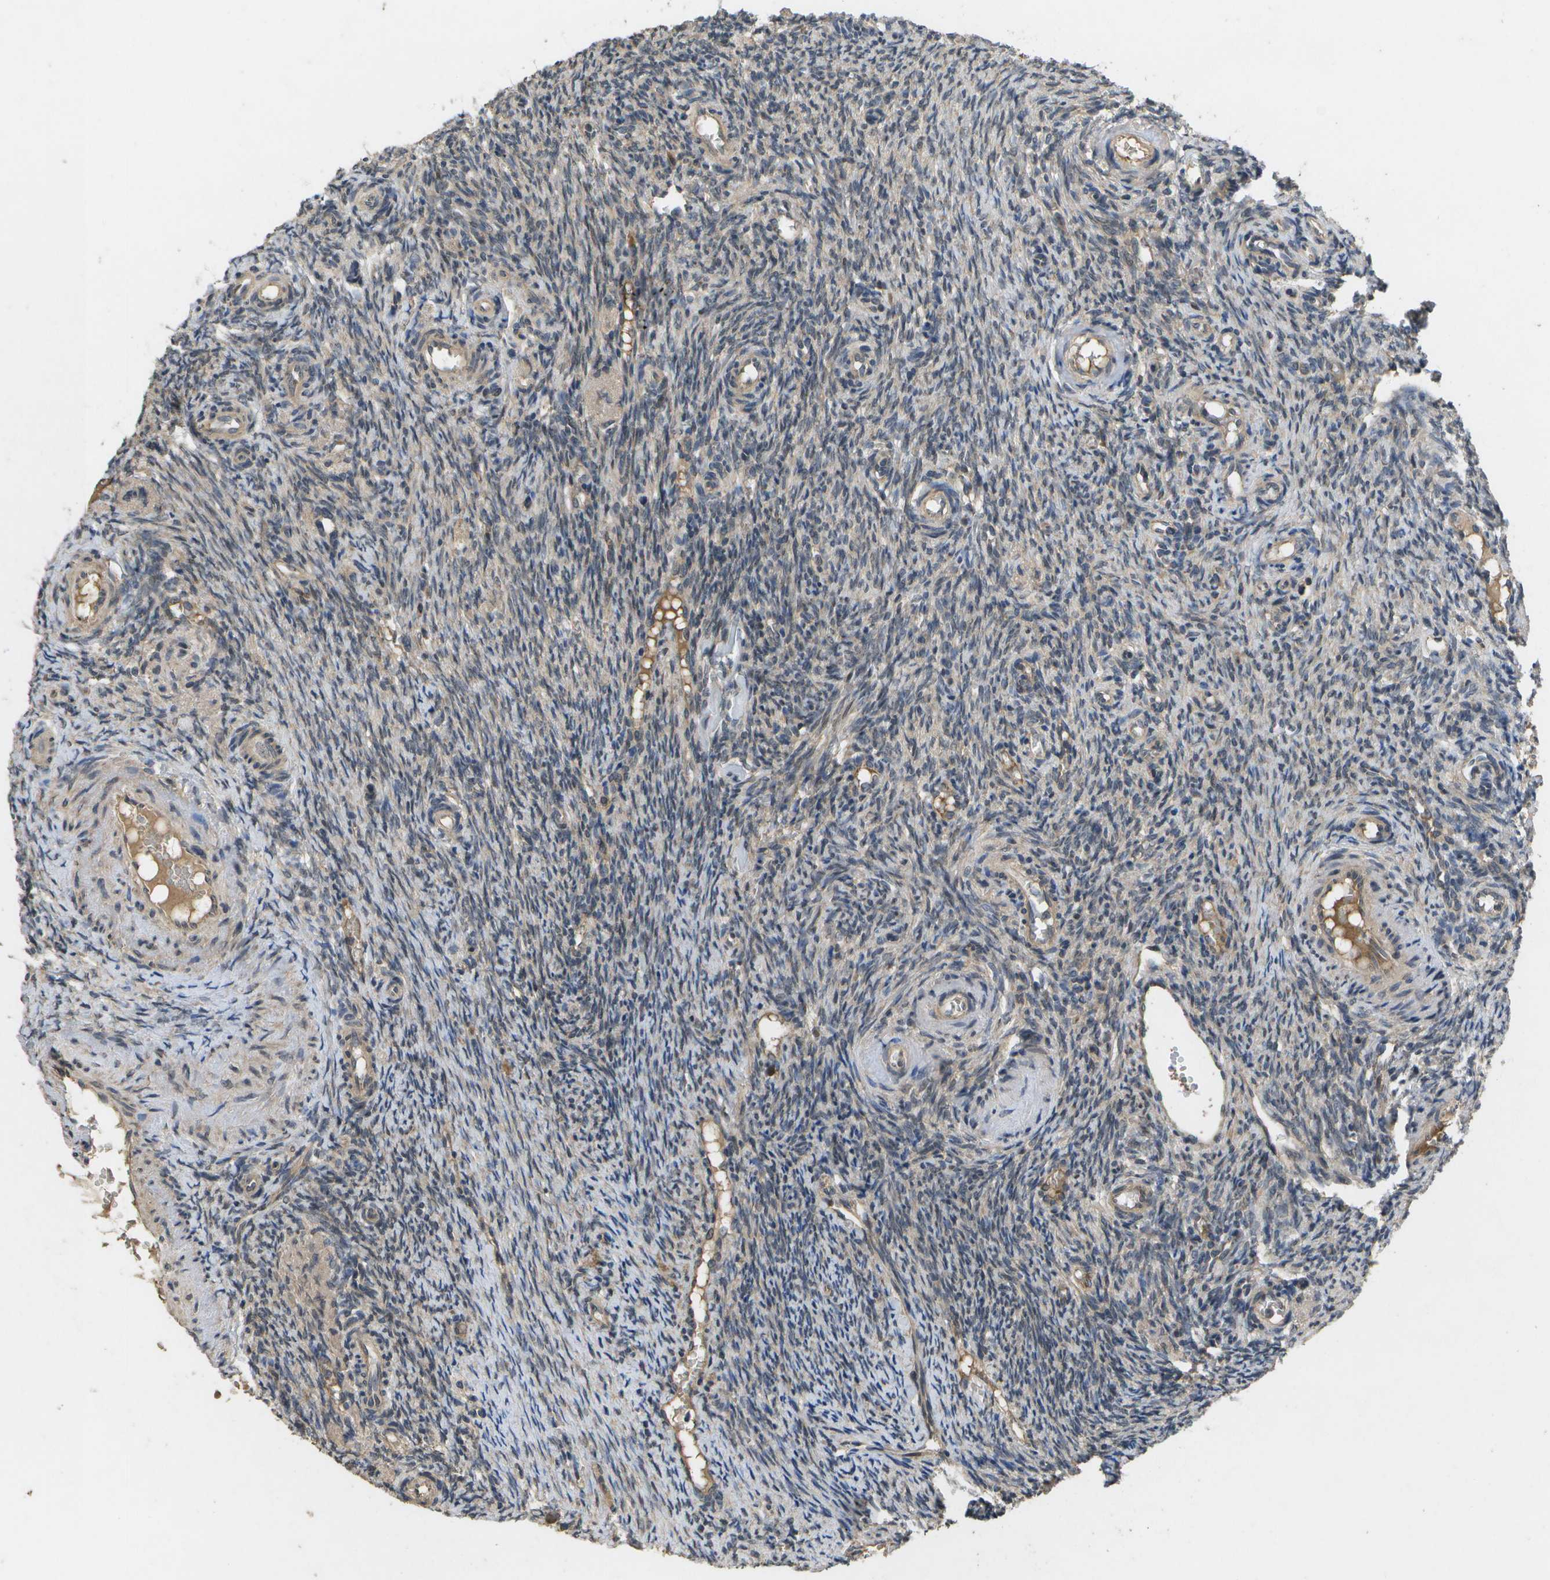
{"staining": {"intensity": "moderate", "quantity": "<25%", "location": "cytoplasmic/membranous"}, "tissue": "ovary", "cell_type": "Ovarian stroma cells", "image_type": "normal", "snomed": [{"axis": "morphology", "description": "Normal tissue, NOS"}, {"axis": "topography", "description": "Ovary"}], "caption": "Moderate cytoplasmic/membranous expression is appreciated in approximately <25% of ovarian stroma cells in normal ovary. The staining is performed using DAB brown chromogen to label protein expression. The nuclei are counter-stained blue using hematoxylin.", "gene": "ALAS1", "patient": {"sex": "female", "age": 35}}